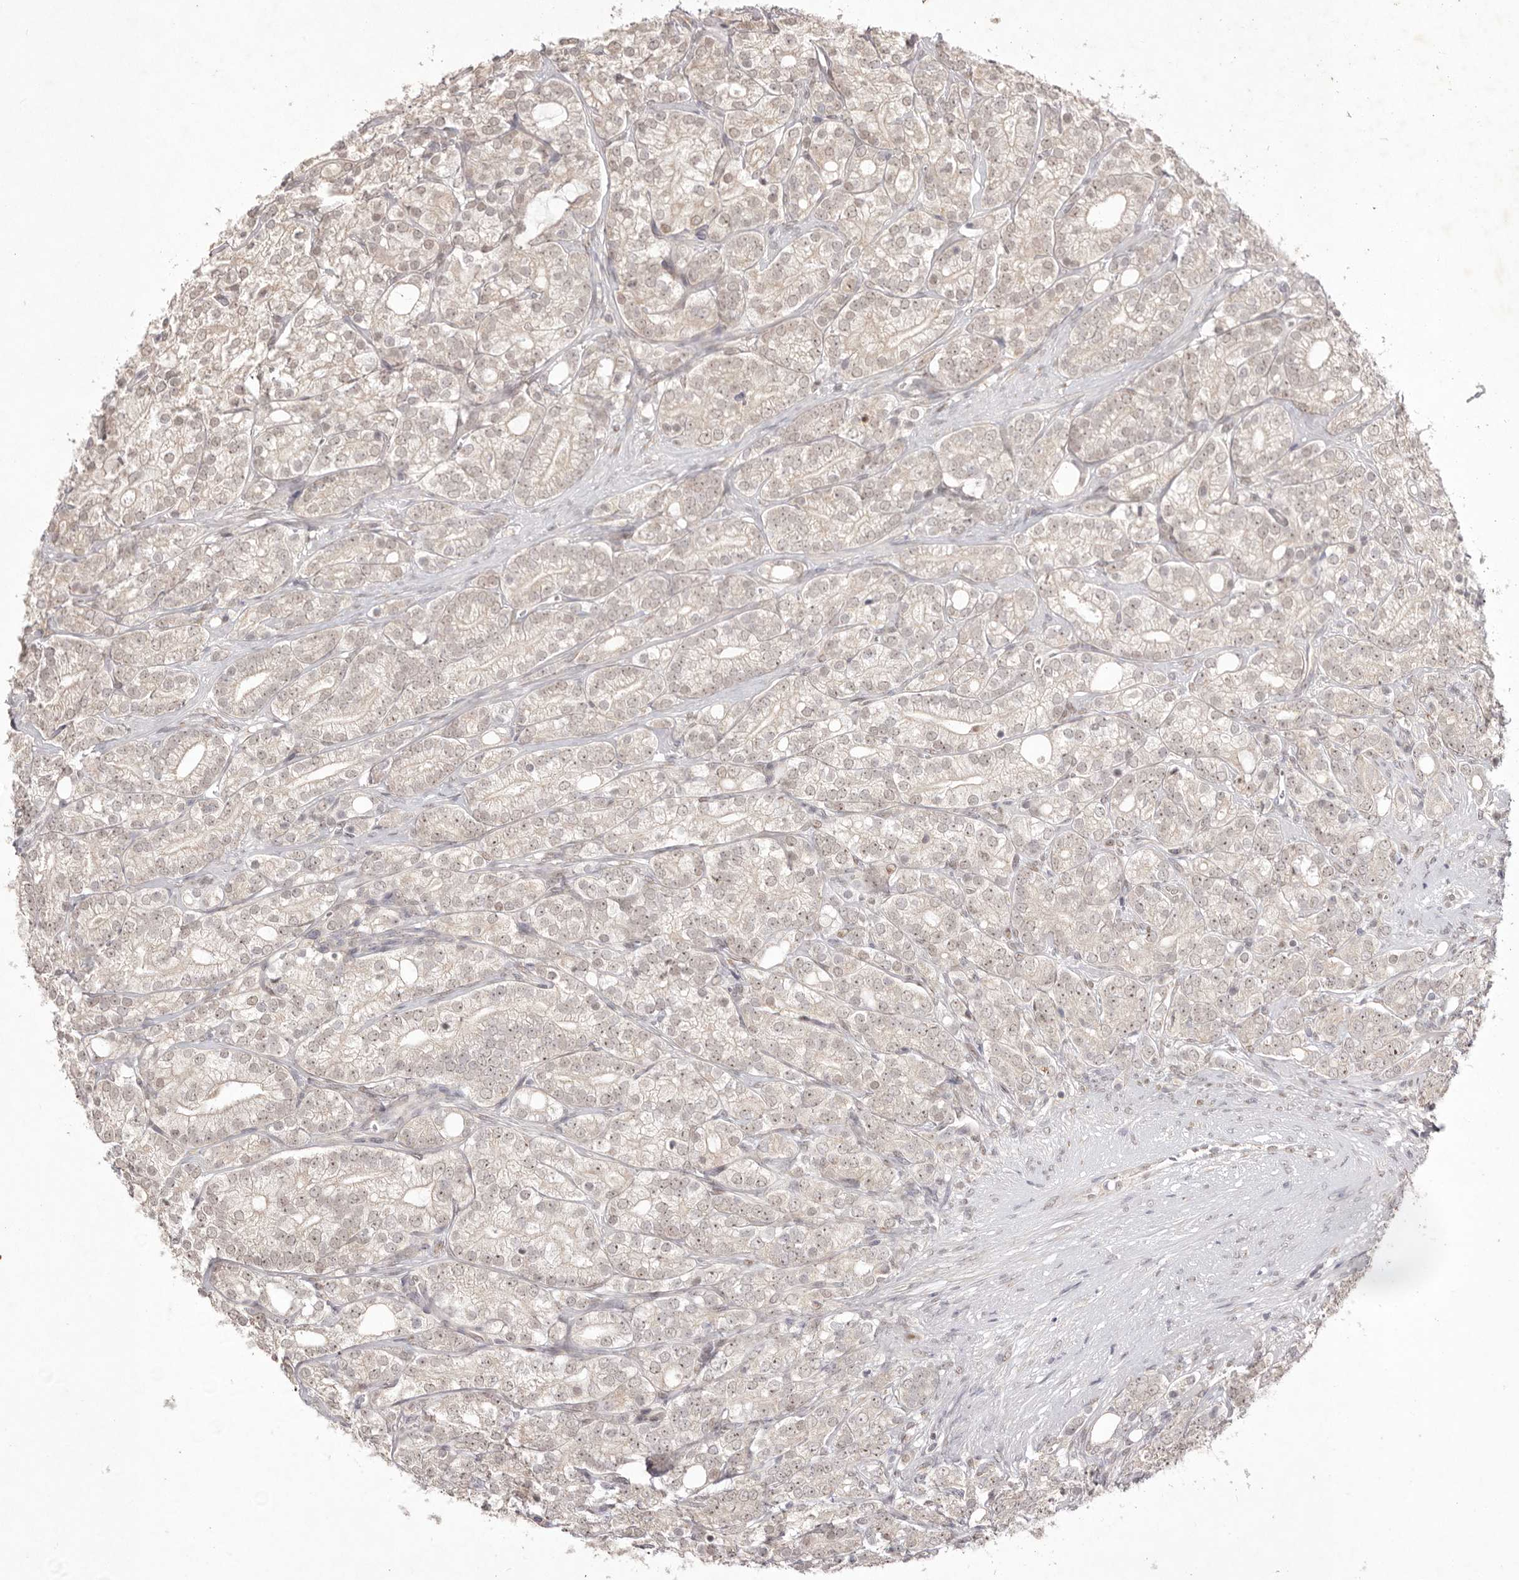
{"staining": {"intensity": "weak", "quantity": ">75%", "location": "cytoplasmic/membranous,nuclear"}, "tissue": "prostate cancer", "cell_type": "Tumor cells", "image_type": "cancer", "snomed": [{"axis": "morphology", "description": "Adenocarcinoma, High grade"}, {"axis": "topography", "description": "Prostate"}], "caption": "Prostate cancer tissue displays weak cytoplasmic/membranous and nuclear expression in about >75% of tumor cells, visualized by immunohistochemistry. (Brightfield microscopy of DAB IHC at high magnification).", "gene": "TADA1", "patient": {"sex": "male", "age": 57}}